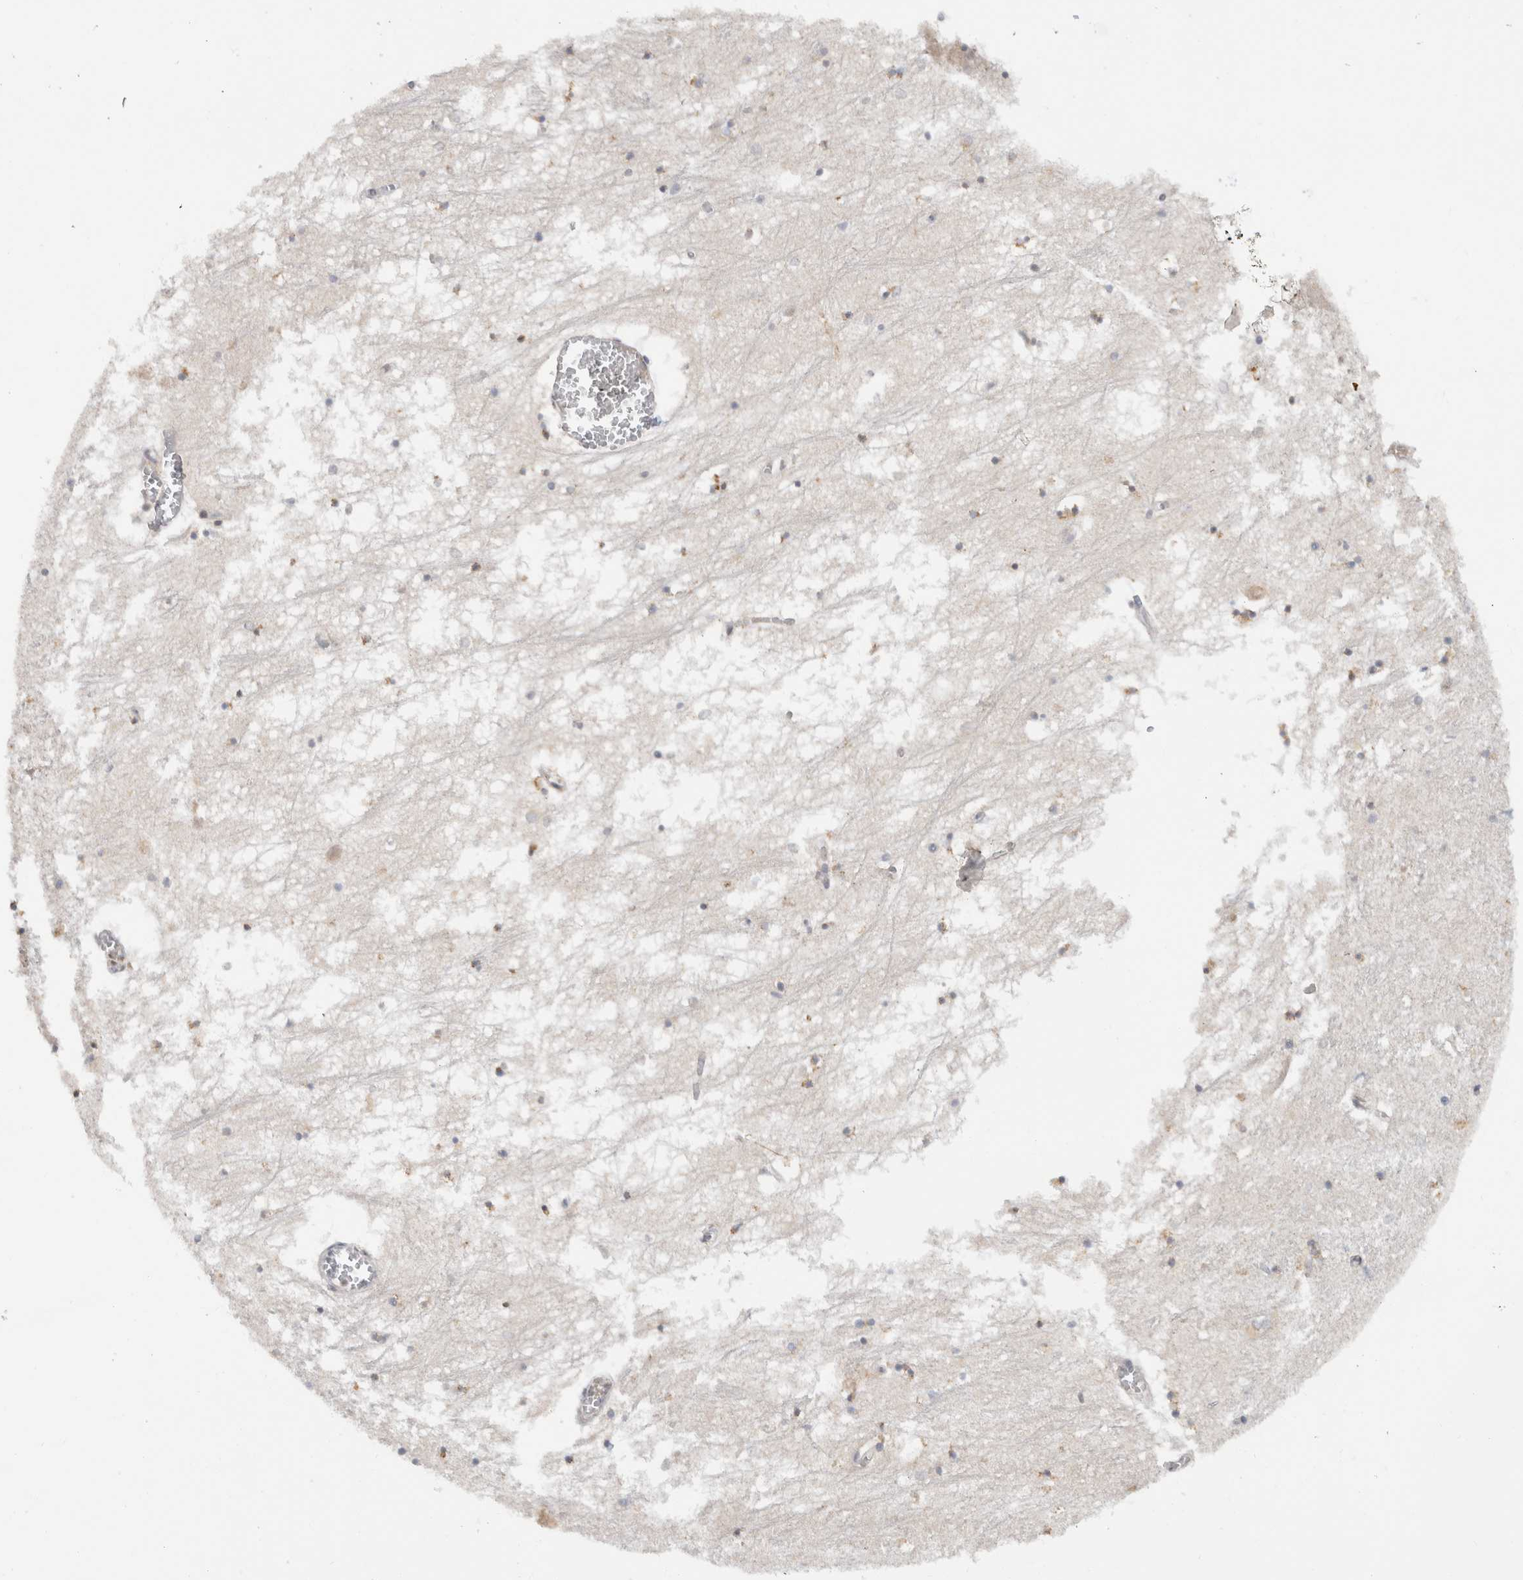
{"staining": {"intensity": "moderate", "quantity": "<25%", "location": "cytoplasmic/membranous"}, "tissue": "hippocampus", "cell_type": "Glial cells", "image_type": "normal", "snomed": [{"axis": "morphology", "description": "Normal tissue, NOS"}, {"axis": "topography", "description": "Hippocampus"}], "caption": "An immunohistochemistry micrograph of unremarkable tissue is shown. Protein staining in brown highlights moderate cytoplasmic/membranous positivity in hippocampus within glial cells. (DAB IHC with brightfield microscopy, high magnification).", "gene": "CMC2", "patient": {"sex": "male", "age": 70}}